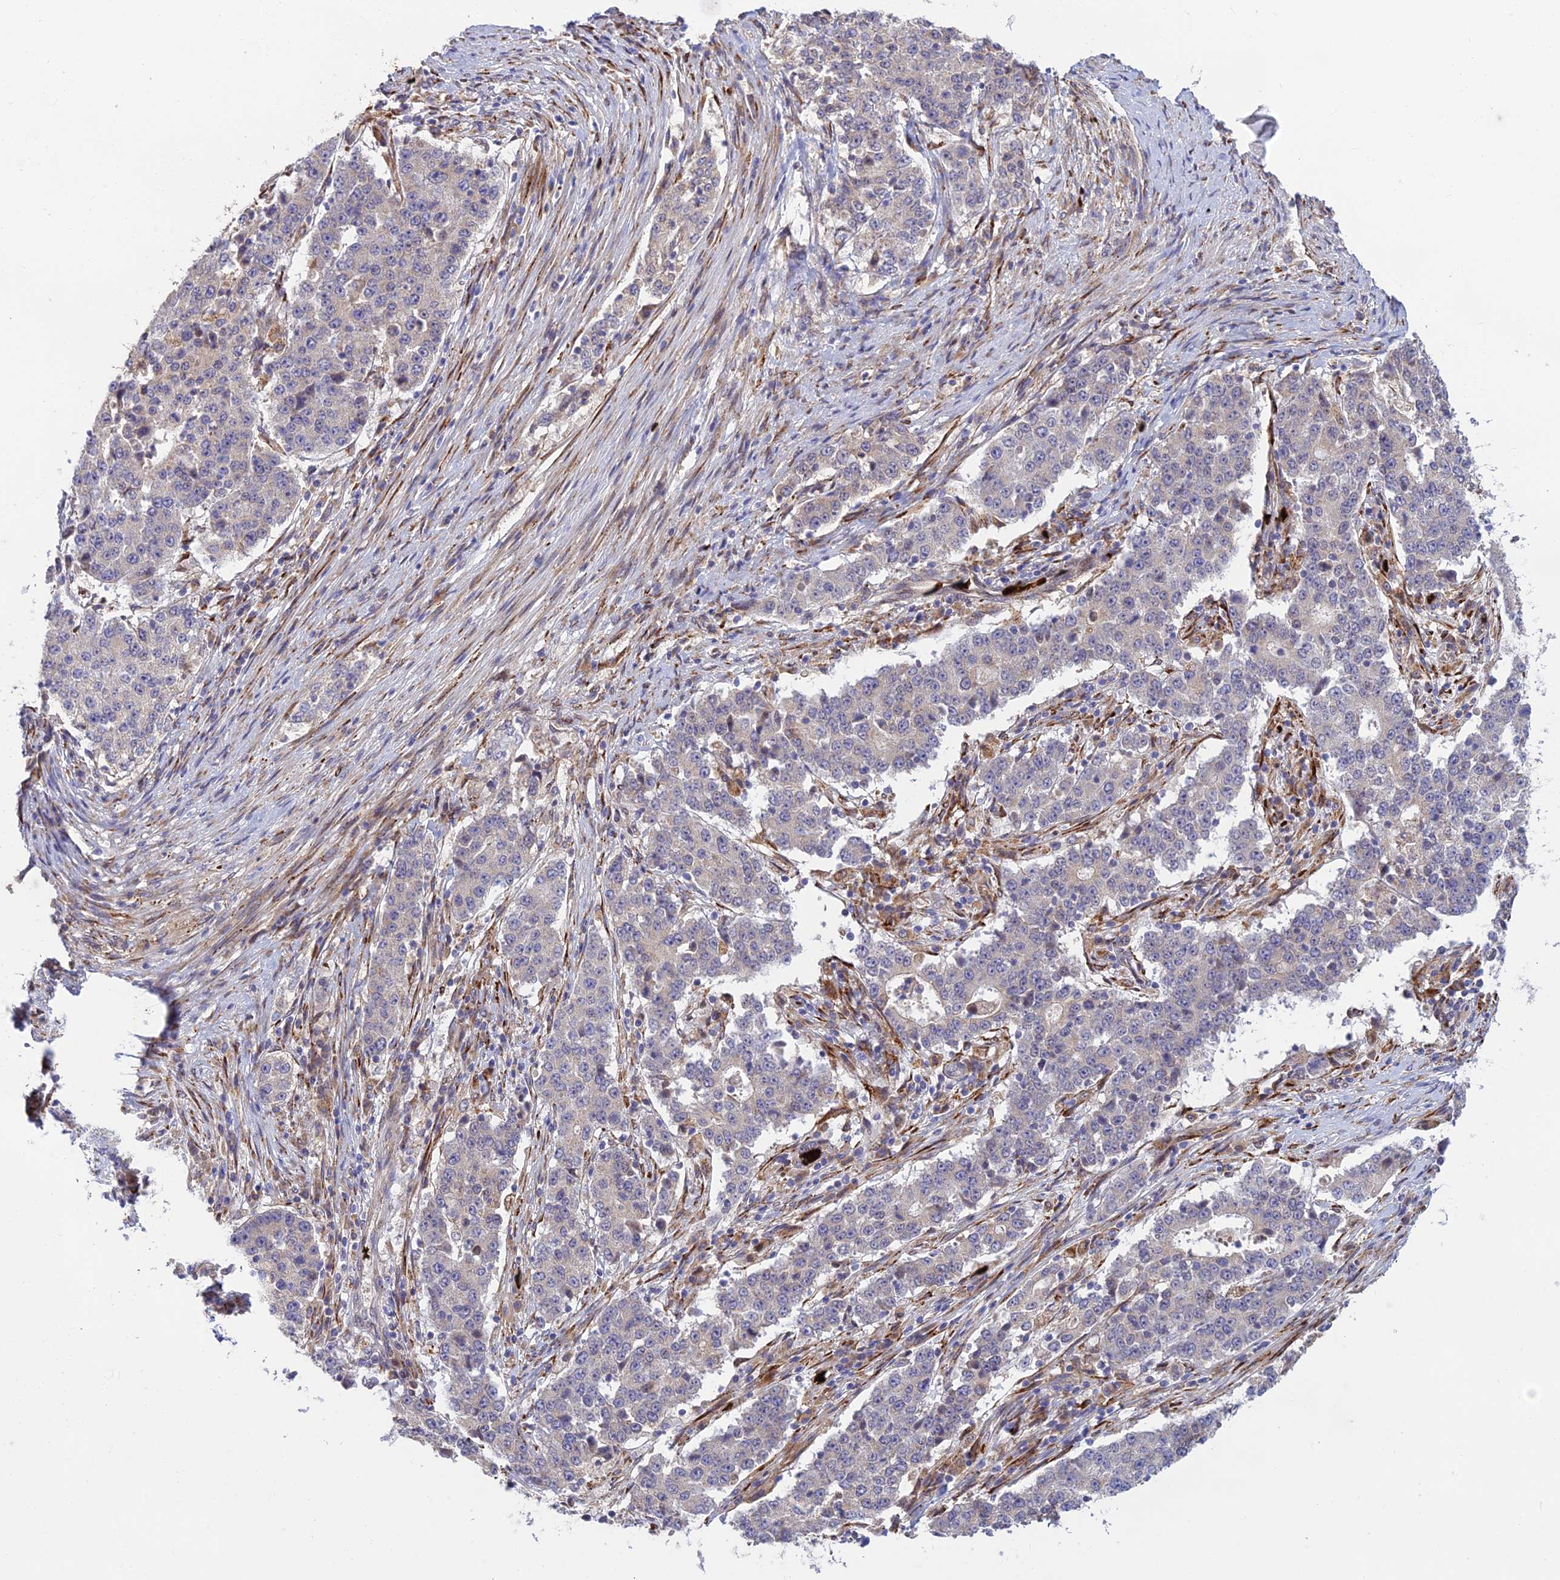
{"staining": {"intensity": "negative", "quantity": "none", "location": "none"}, "tissue": "stomach cancer", "cell_type": "Tumor cells", "image_type": "cancer", "snomed": [{"axis": "morphology", "description": "Adenocarcinoma, NOS"}, {"axis": "topography", "description": "Stomach"}], "caption": "An image of human stomach adenocarcinoma is negative for staining in tumor cells.", "gene": "UFSP2", "patient": {"sex": "male", "age": 59}}